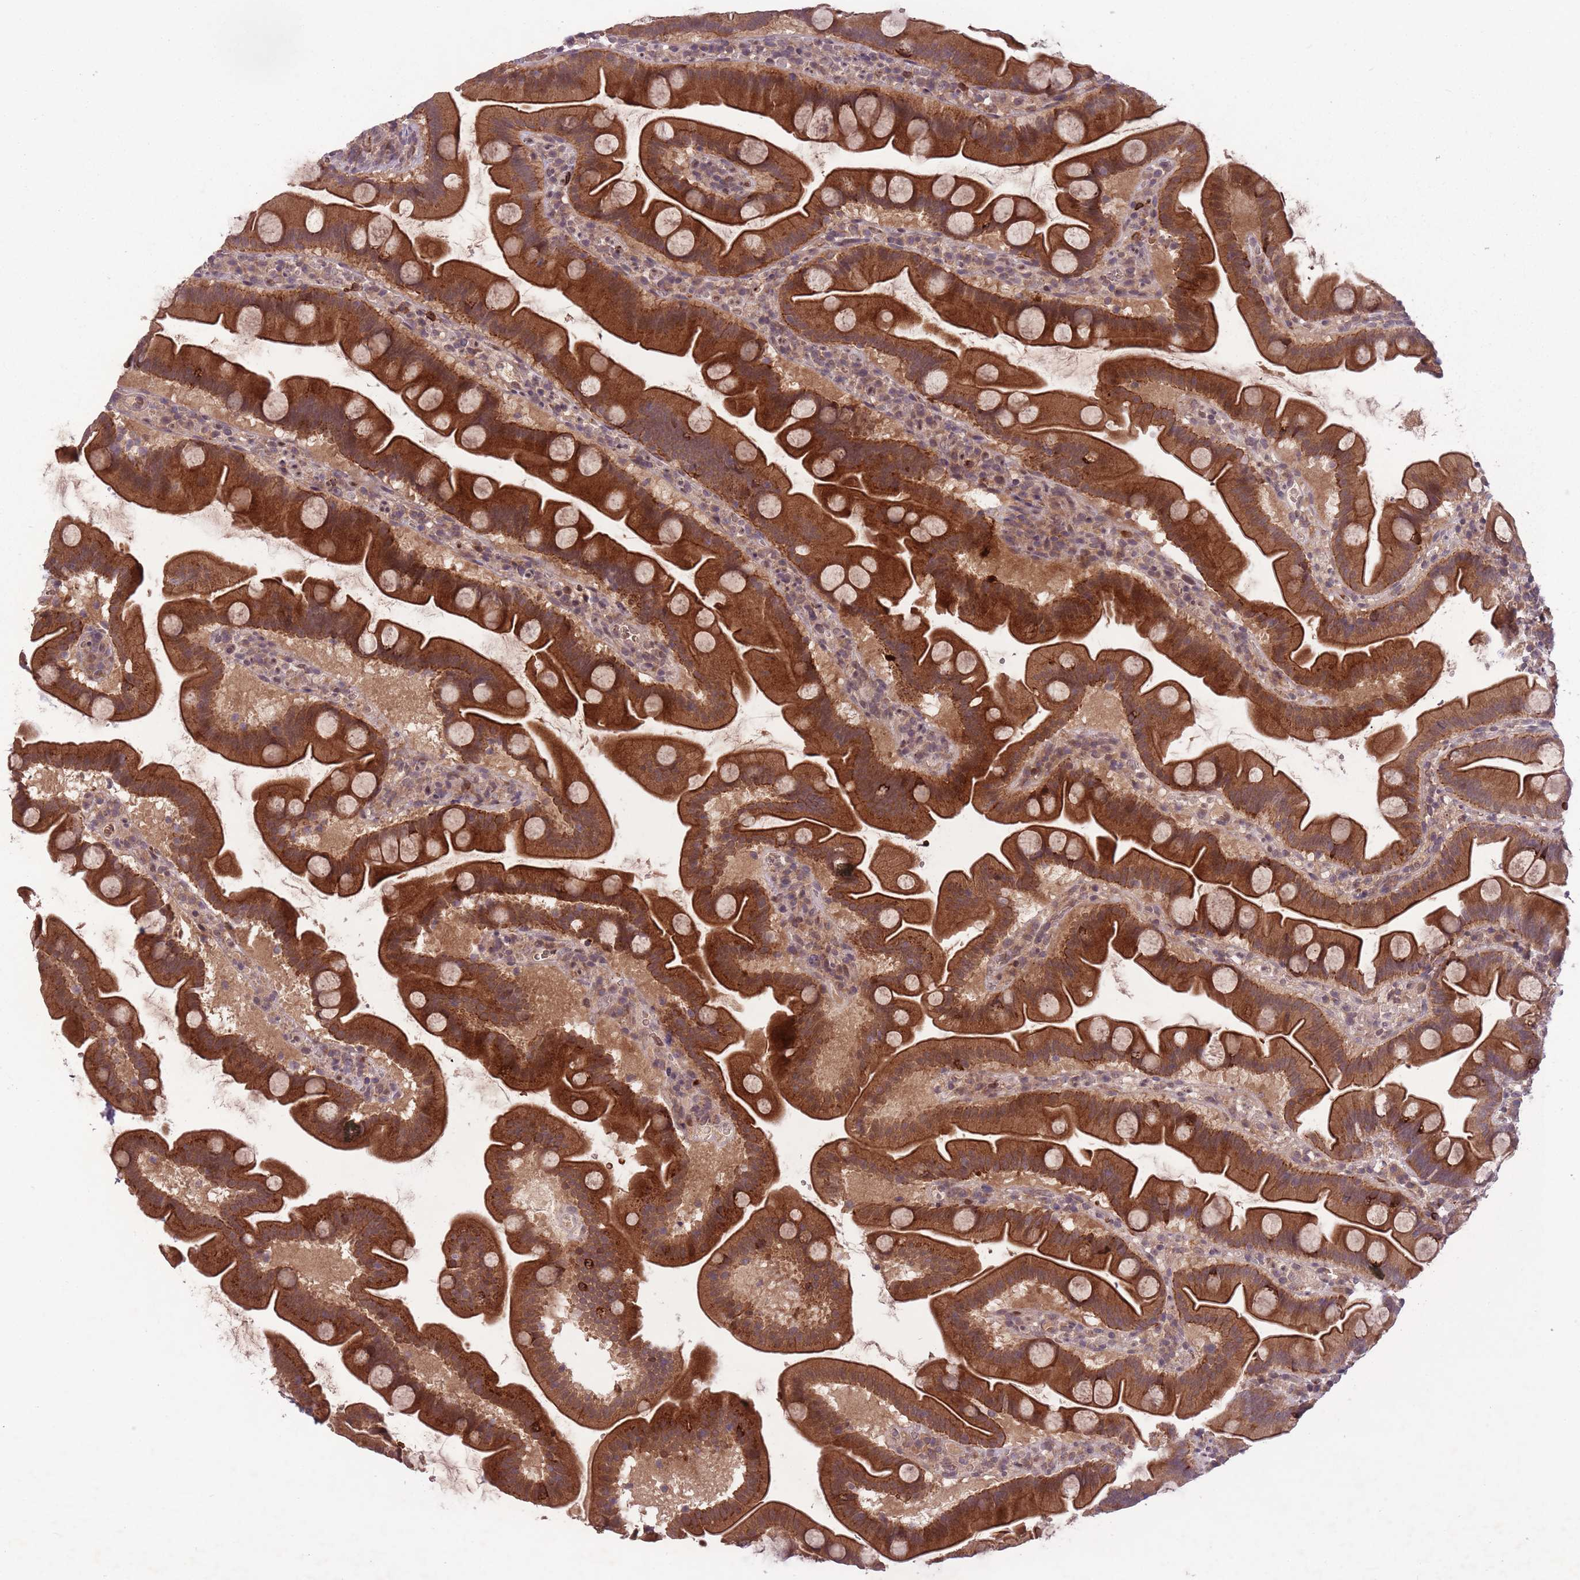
{"staining": {"intensity": "strong", "quantity": ">75%", "location": "cytoplasmic/membranous"}, "tissue": "small intestine", "cell_type": "Glandular cells", "image_type": "normal", "snomed": [{"axis": "morphology", "description": "Normal tissue, NOS"}, {"axis": "topography", "description": "Small intestine"}], "caption": "Immunohistochemistry image of normal small intestine: human small intestine stained using IHC exhibits high levels of strong protein expression localized specifically in the cytoplasmic/membranous of glandular cells, appearing as a cytoplasmic/membranous brown color.", "gene": "SECTM1", "patient": {"sex": "female", "age": 68}}